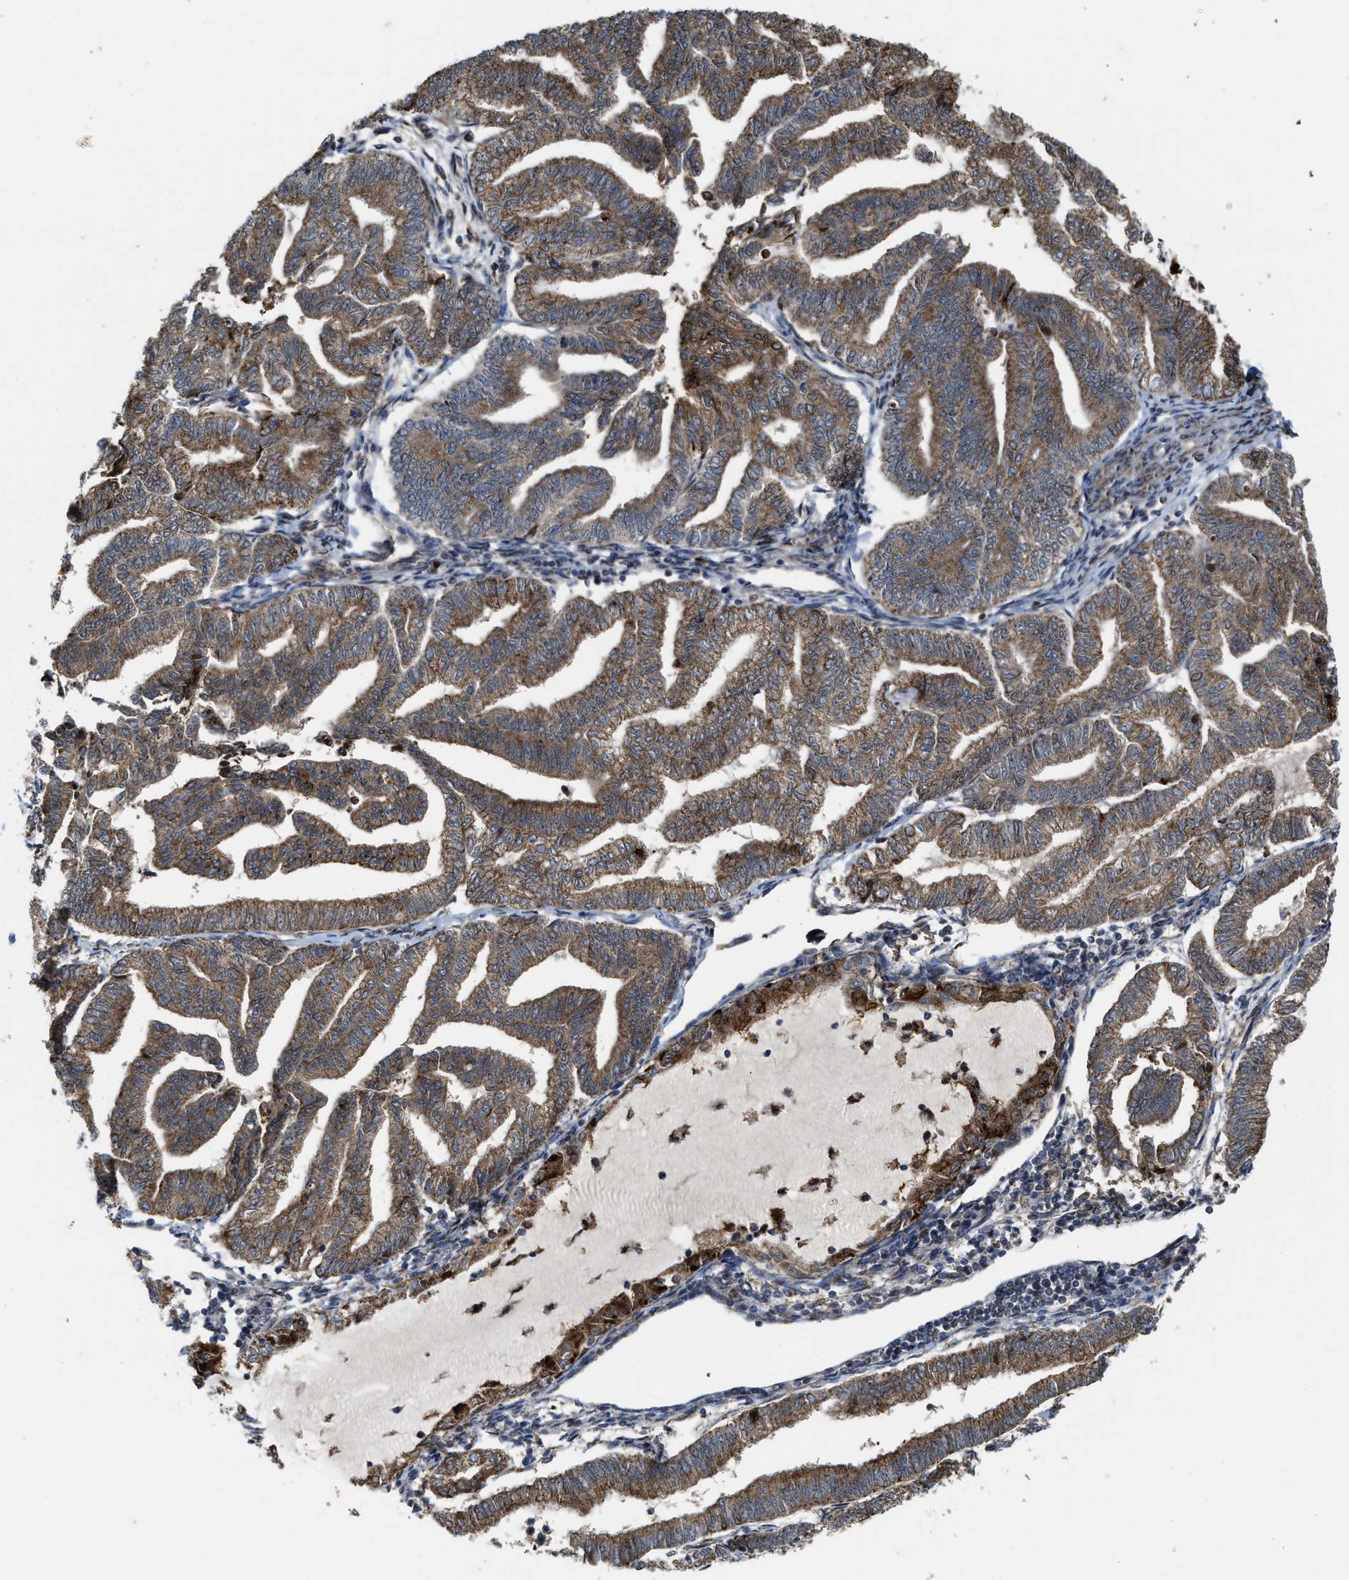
{"staining": {"intensity": "moderate", "quantity": ">75%", "location": "cytoplasmic/membranous"}, "tissue": "endometrial cancer", "cell_type": "Tumor cells", "image_type": "cancer", "snomed": [{"axis": "morphology", "description": "Adenocarcinoma, NOS"}, {"axis": "topography", "description": "Endometrium"}], "caption": "Adenocarcinoma (endometrial) tissue demonstrates moderate cytoplasmic/membranous expression in approximately >75% of tumor cells", "gene": "ZNF250", "patient": {"sex": "female", "age": 79}}